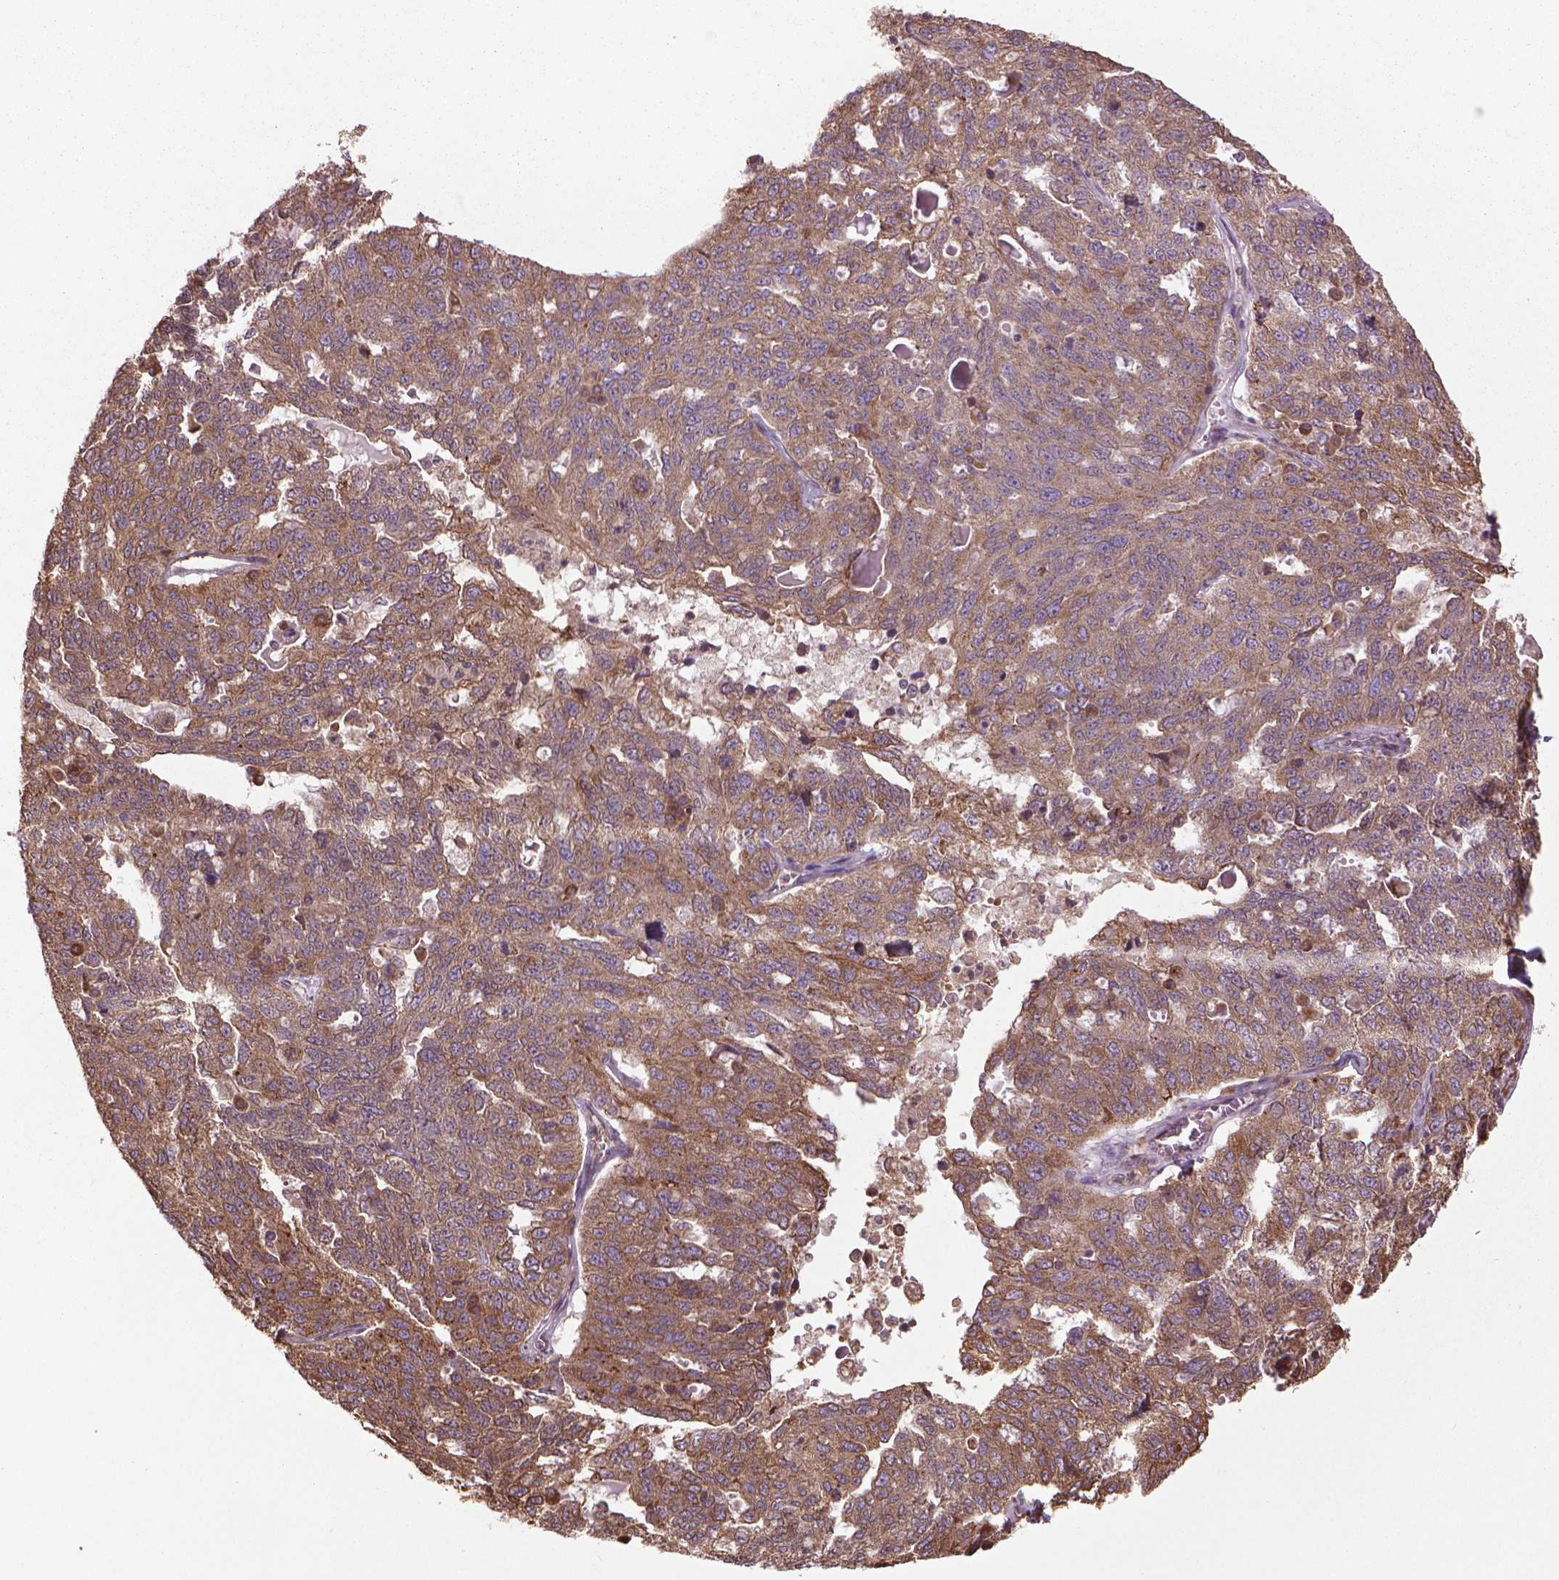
{"staining": {"intensity": "moderate", "quantity": ">75%", "location": "cytoplasmic/membranous"}, "tissue": "ovarian cancer", "cell_type": "Tumor cells", "image_type": "cancer", "snomed": [{"axis": "morphology", "description": "Cystadenocarcinoma, serous, NOS"}, {"axis": "topography", "description": "Ovary"}], "caption": "This micrograph shows ovarian serous cystadenocarcinoma stained with immunohistochemistry (IHC) to label a protein in brown. The cytoplasmic/membranous of tumor cells show moderate positivity for the protein. Nuclei are counter-stained blue.", "gene": "GAS1", "patient": {"sex": "female", "age": 71}}